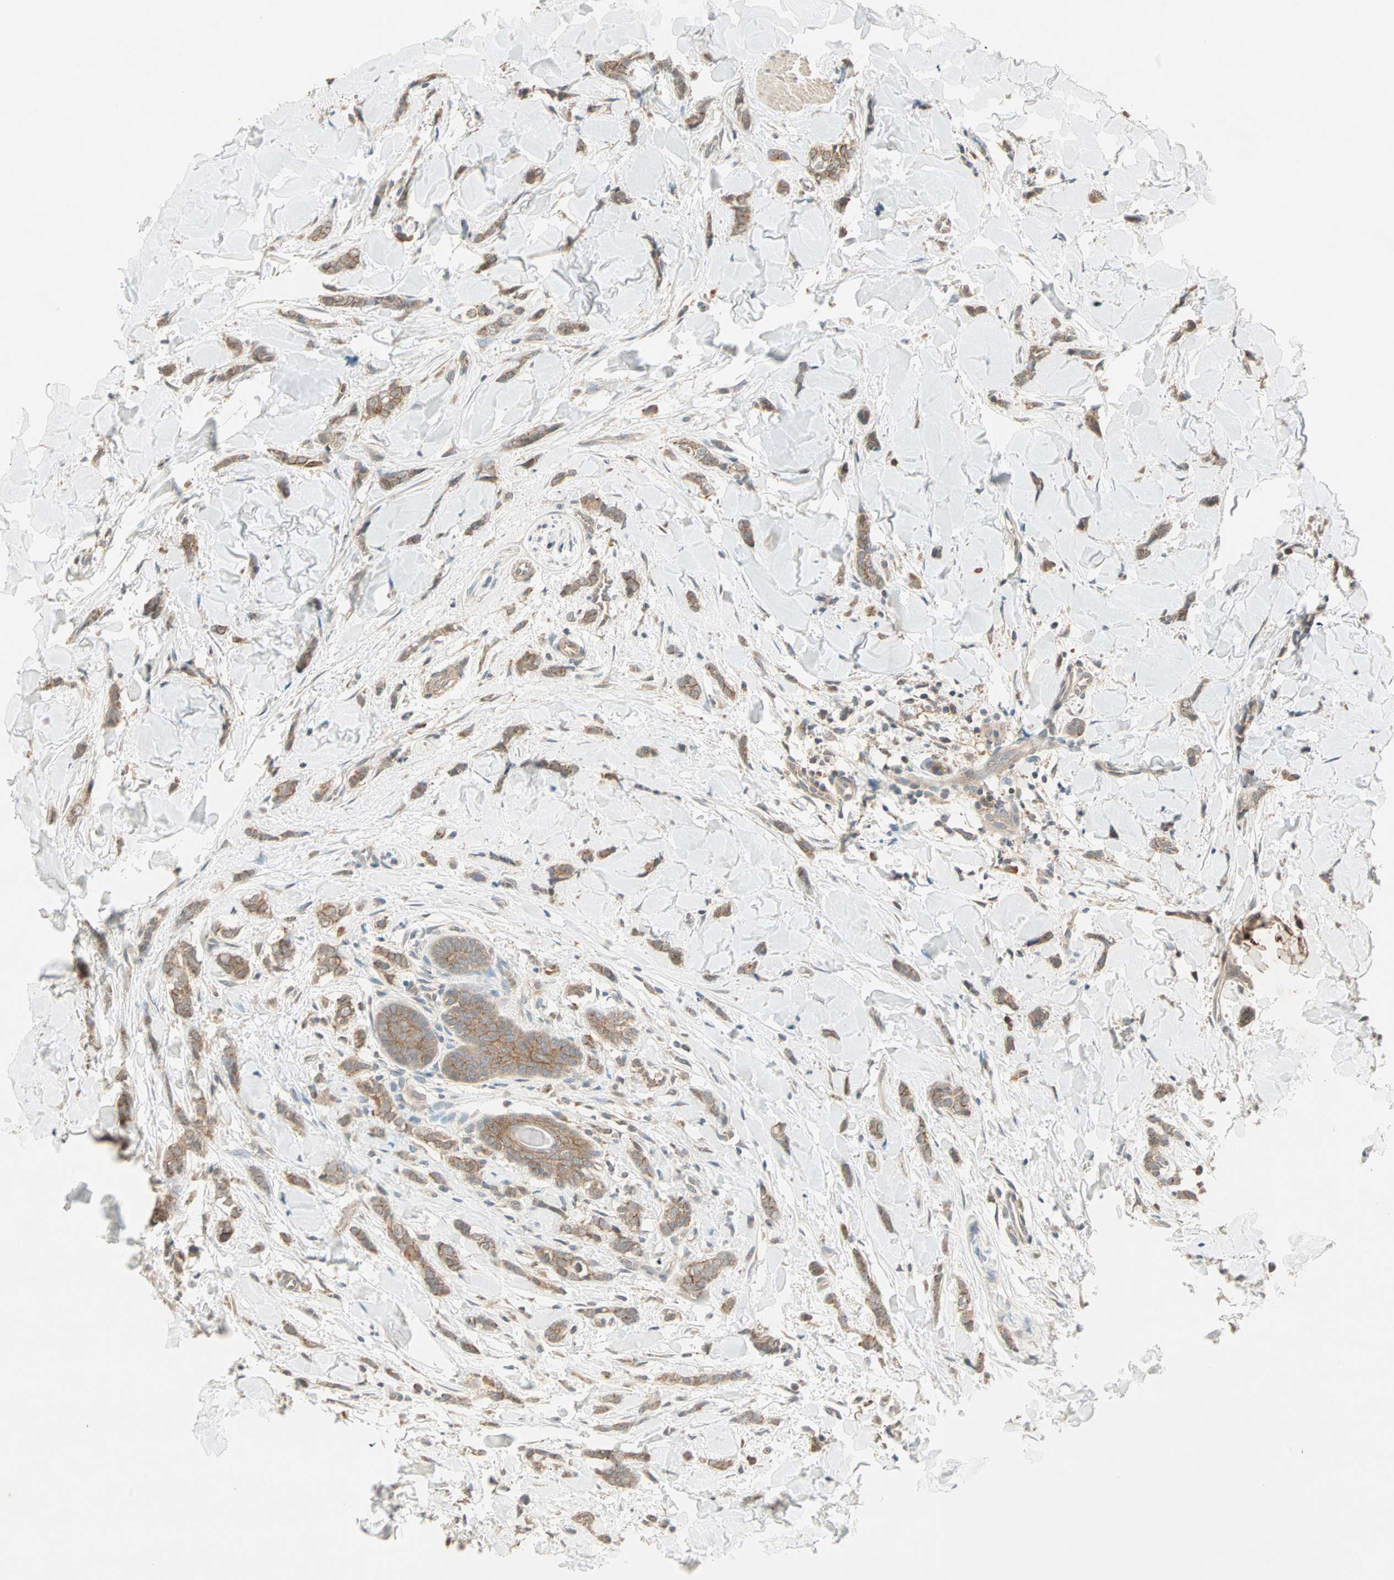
{"staining": {"intensity": "moderate", "quantity": ">75%", "location": "cytoplasmic/membranous"}, "tissue": "breast cancer", "cell_type": "Tumor cells", "image_type": "cancer", "snomed": [{"axis": "morphology", "description": "Lobular carcinoma"}, {"axis": "topography", "description": "Skin"}, {"axis": "topography", "description": "Breast"}], "caption": "Immunohistochemical staining of human lobular carcinoma (breast) shows moderate cytoplasmic/membranous protein staining in about >75% of tumor cells.", "gene": "TTF2", "patient": {"sex": "female", "age": 46}}